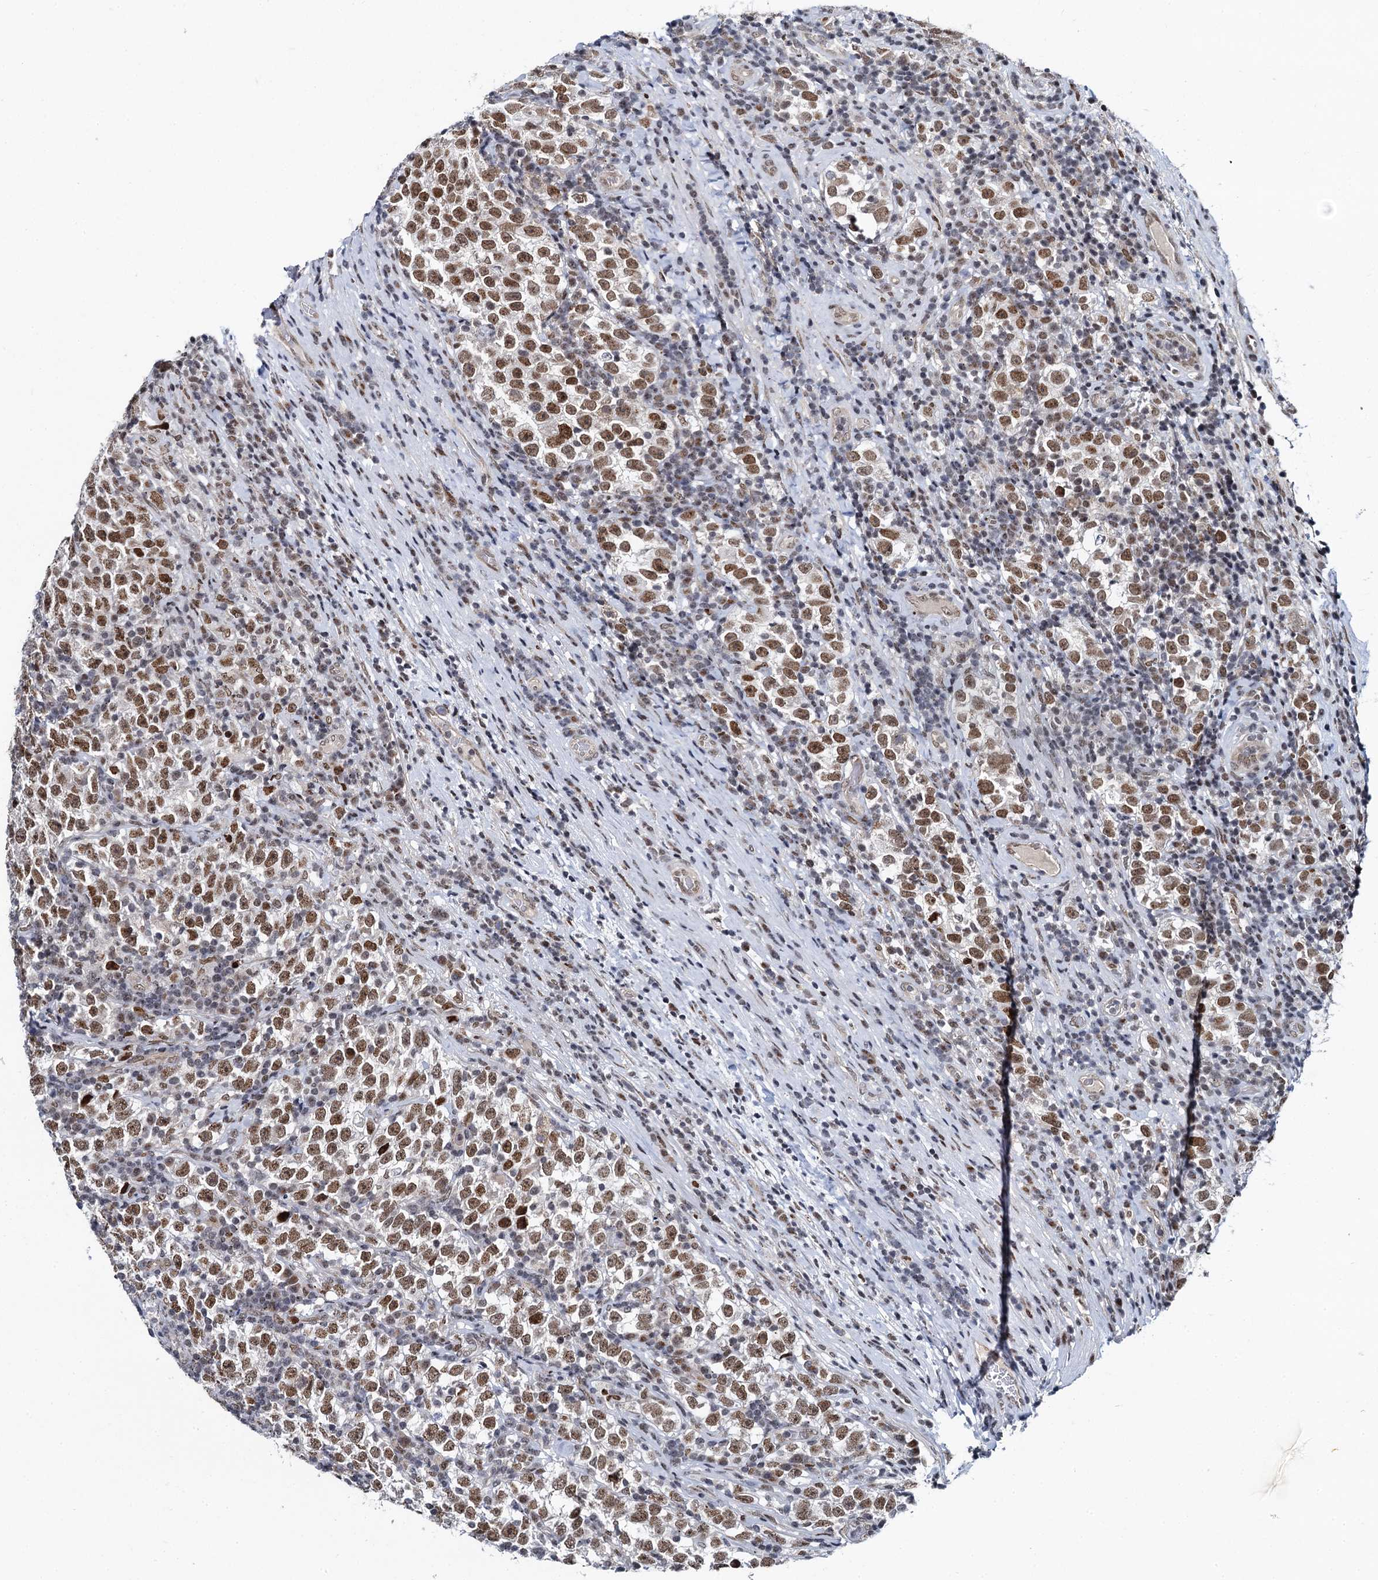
{"staining": {"intensity": "moderate", "quantity": ">75%", "location": "nuclear"}, "tissue": "testis cancer", "cell_type": "Tumor cells", "image_type": "cancer", "snomed": [{"axis": "morphology", "description": "Normal tissue, NOS"}, {"axis": "morphology", "description": "Seminoma, NOS"}, {"axis": "topography", "description": "Testis"}], "caption": "Tumor cells display moderate nuclear expression in approximately >75% of cells in seminoma (testis).", "gene": "RUFY2", "patient": {"sex": "male", "age": 43}}